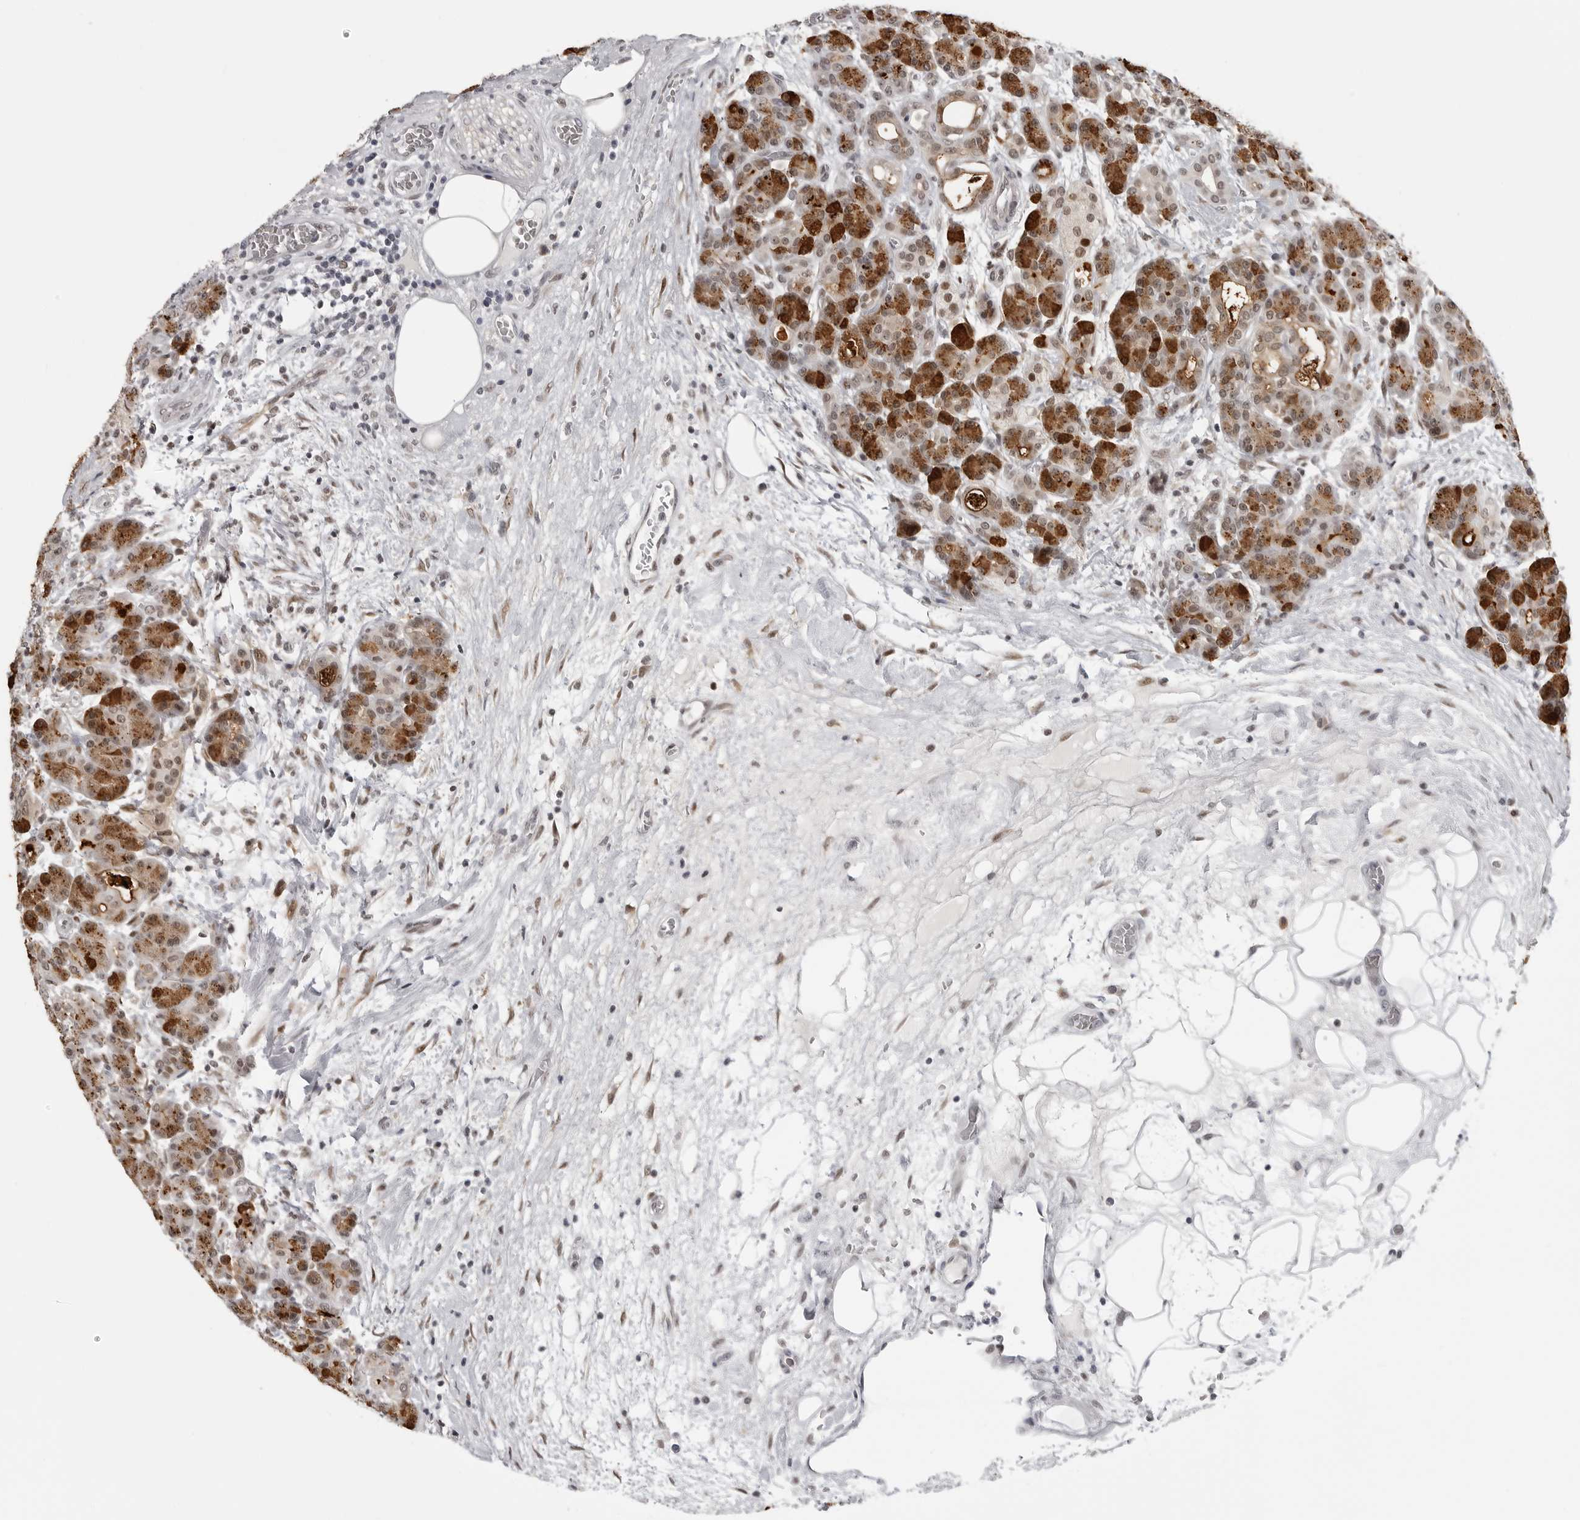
{"staining": {"intensity": "moderate", "quantity": ">75%", "location": "cytoplasmic/membranous,nuclear"}, "tissue": "pancreas", "cell_type": "Exocrine glandular cells", "image_type": "normal", "snomed": [{"axis": "morphology", "description": "Normal tissue, NOS"}, {"axis": "topography", "description": "Pancreas"}], "caption": "Immunohistochemistry (IHC) of normal pancreas displays medium levels of moderate cytoplasmic/membranous,nuclear staining in approximately >75% of exocrine glandular cells.", "gene": "PRDM10", "patient": {"sex": "male", "age": 63}}